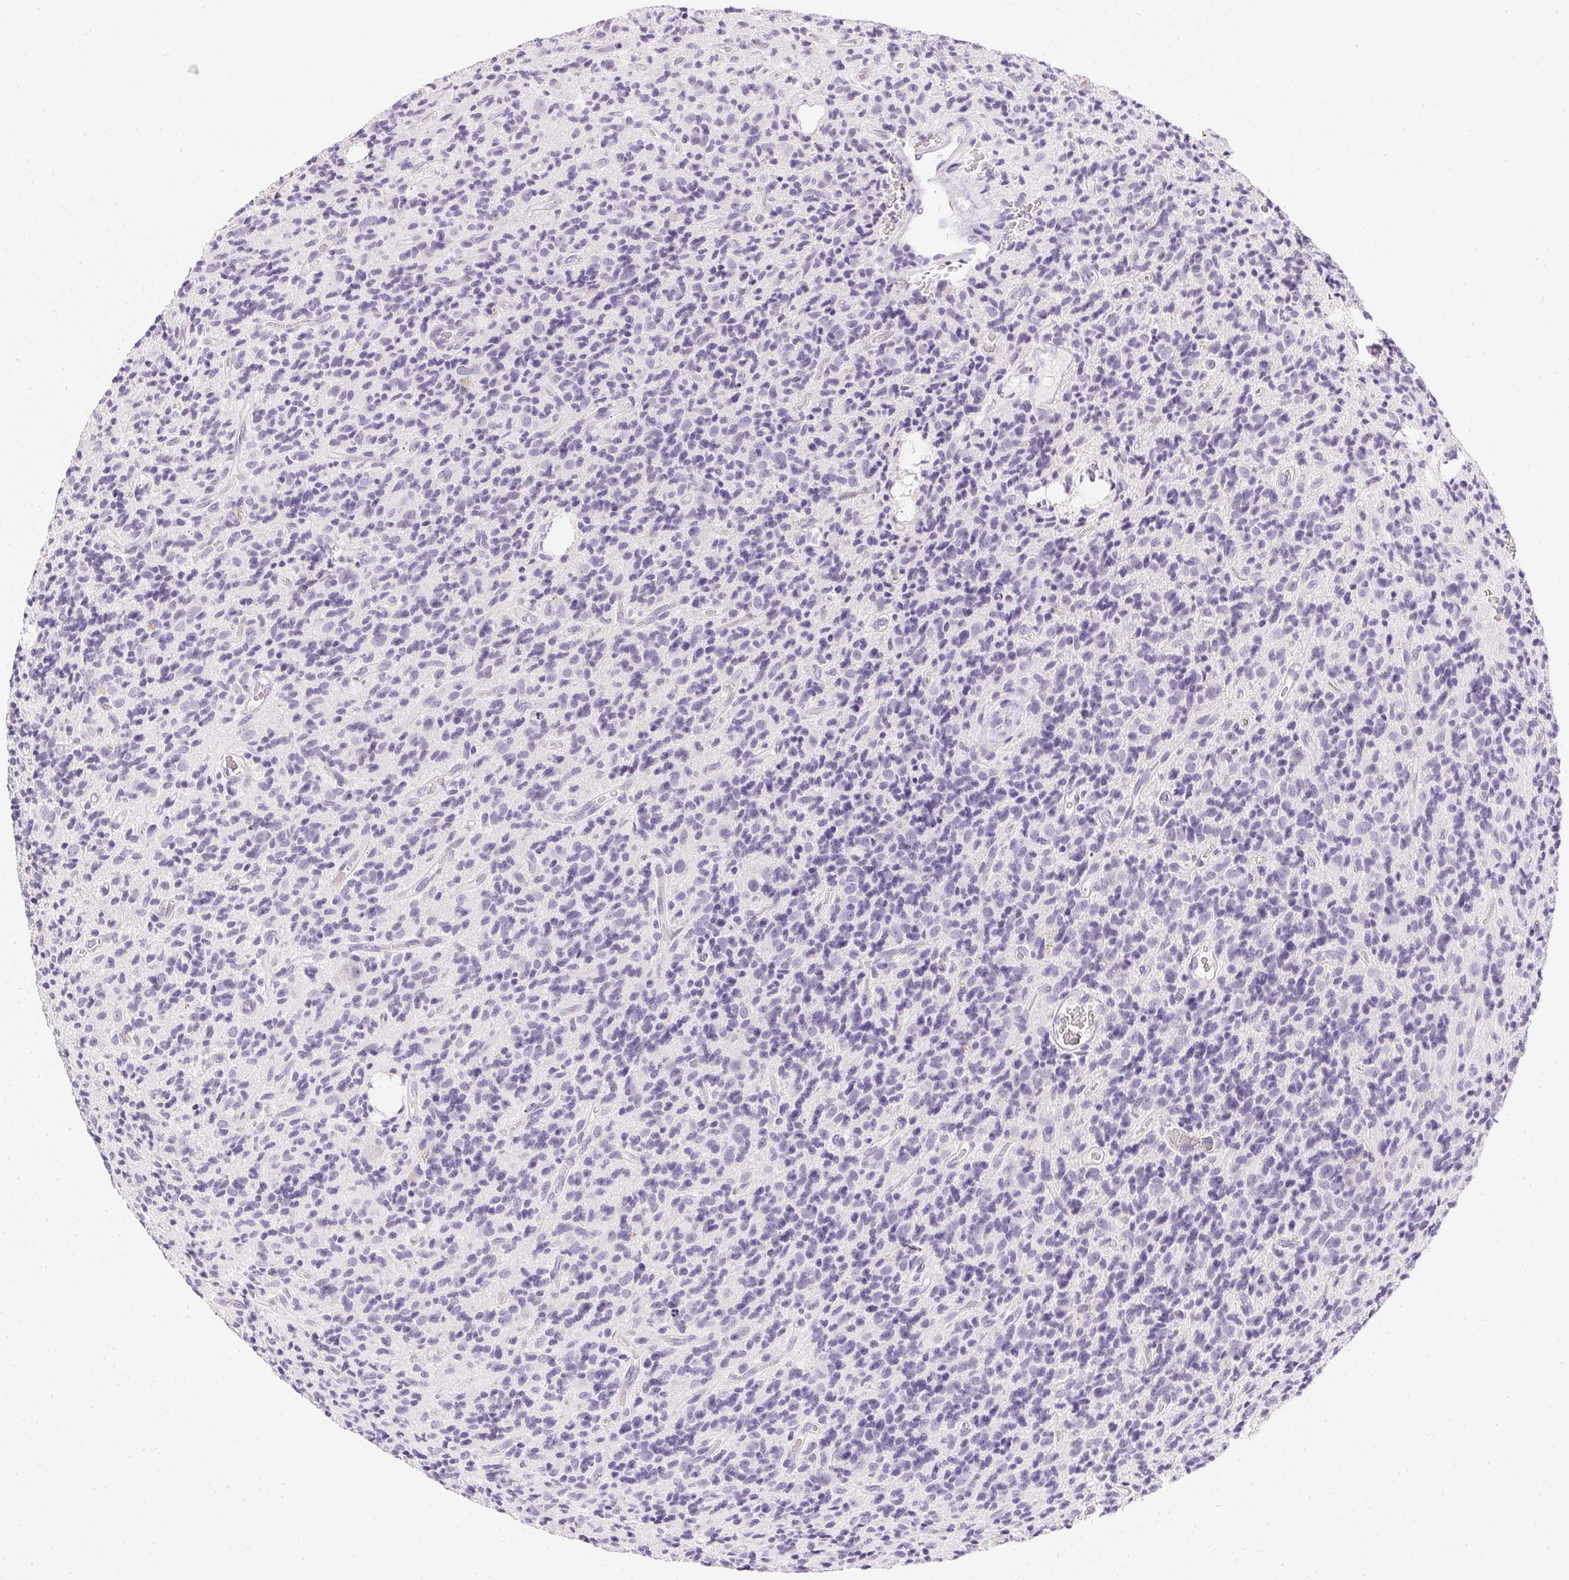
{"staining": {"intensity": "negative", "quantity": "none", "location": "none"}, "tissue": "glioma", "cell_type": "Tumor cells", "image_type": "cancer", "snomed": [{"axis": "morphology", "description": "Glioma, malignant, High grade"}, {"axis": "topography", "description": "Brain"}], "caption": "IHC histopathology image of neoplastic tissue: human malignant high-grade glioma stained with DAB (3,3'-diaminobenzidine) exhibits no significant protein expression in tumor cells.", "gene": "PPY", "patient": {"sex": "male", "age": 76}}